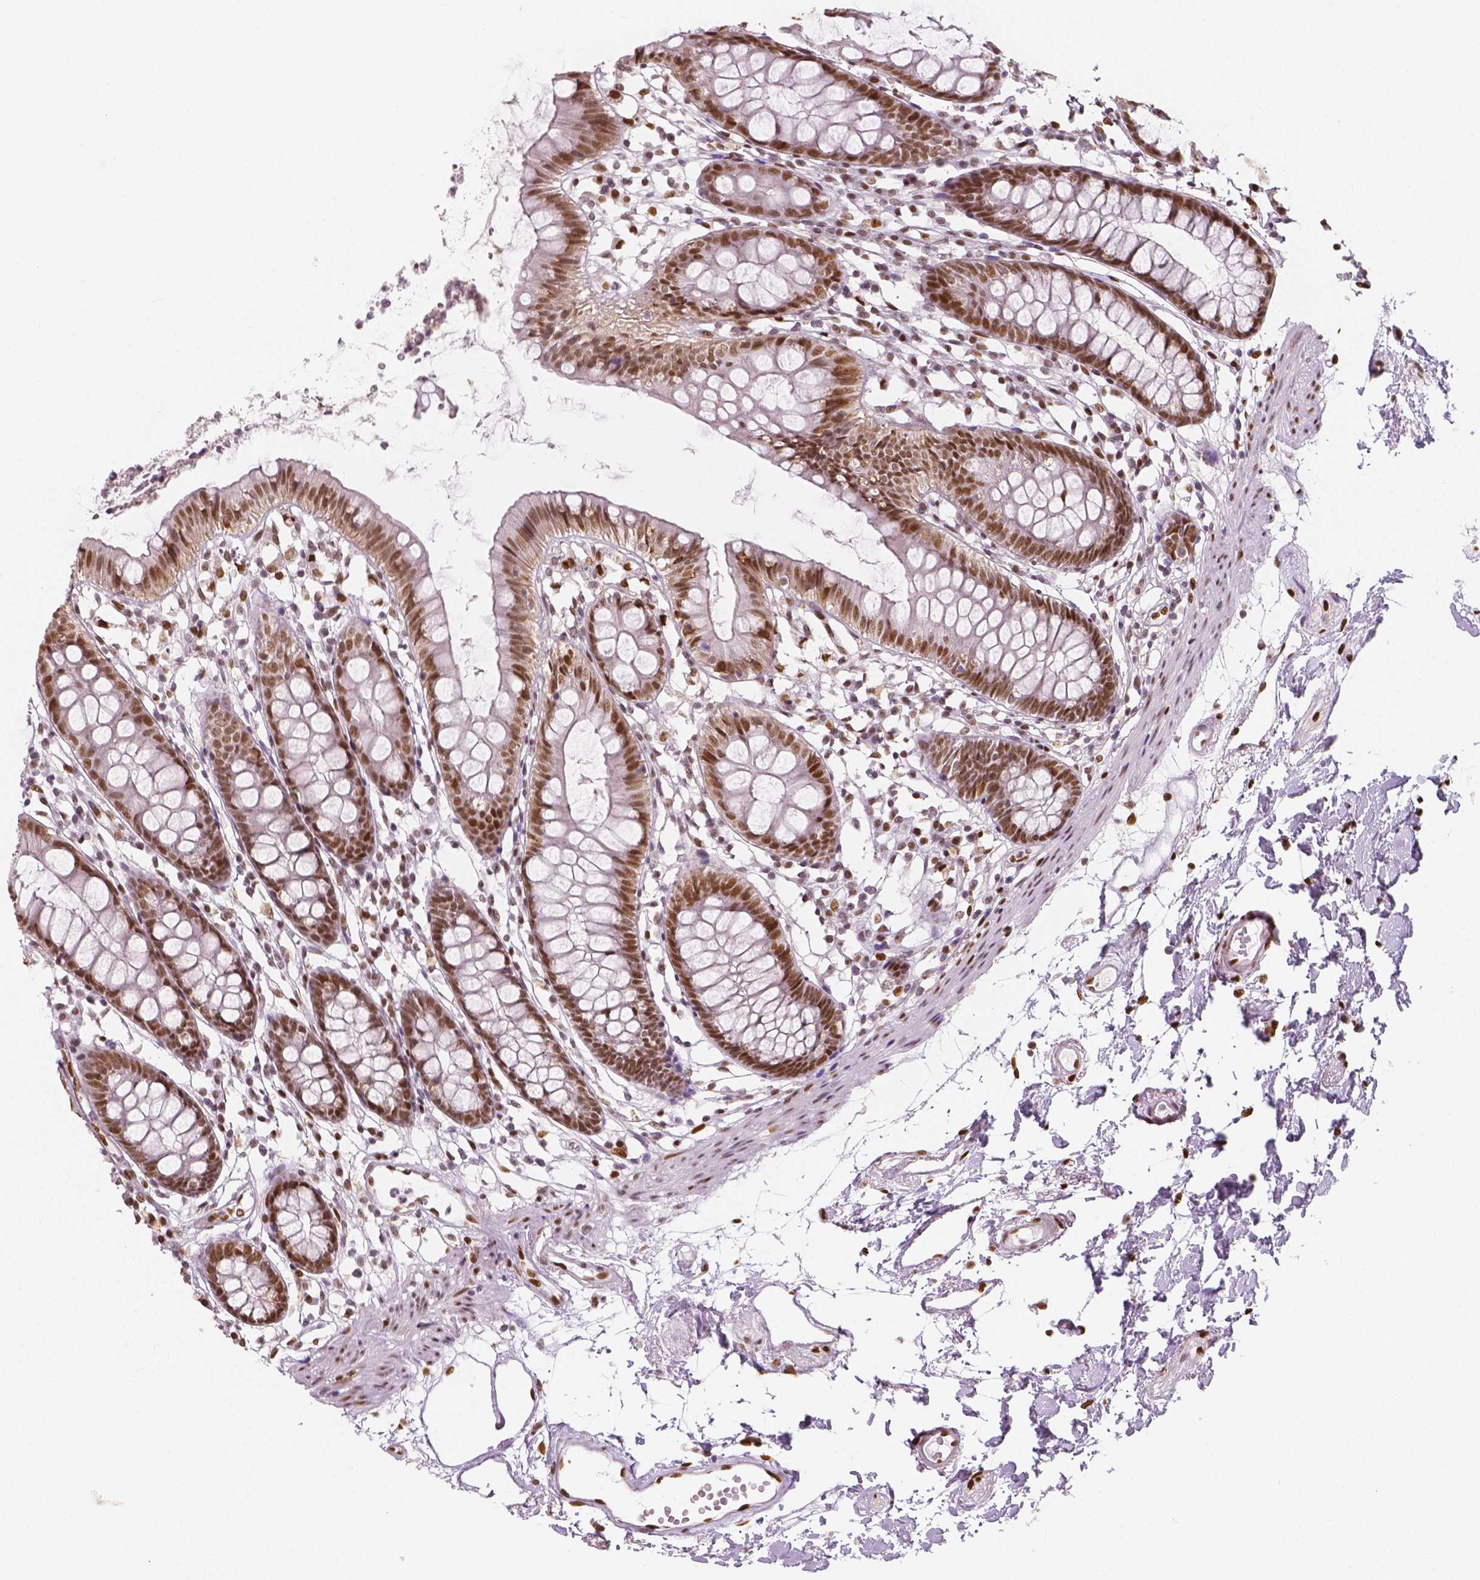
{"staining": {"intensity": "moderate", "quantity": ">75%", "location": "nuclear"}, "tissue": "colon", "cell_type": "Endothelial cells", "image_type": "normal", "snomed": [{"axis": "morphology", "description": "Normal tissue, NOS"}, {"axis": "topography", "description": "Colon"}], "caption": "Moderate nuclear protein expression is seen in approximately >75% of endothelial cells in colon. (DAB IHC, brown staining for protein, blue staining for nuclei).", "gene": "NUCKS1", "patient": {"sex": "female", "age": 84}}